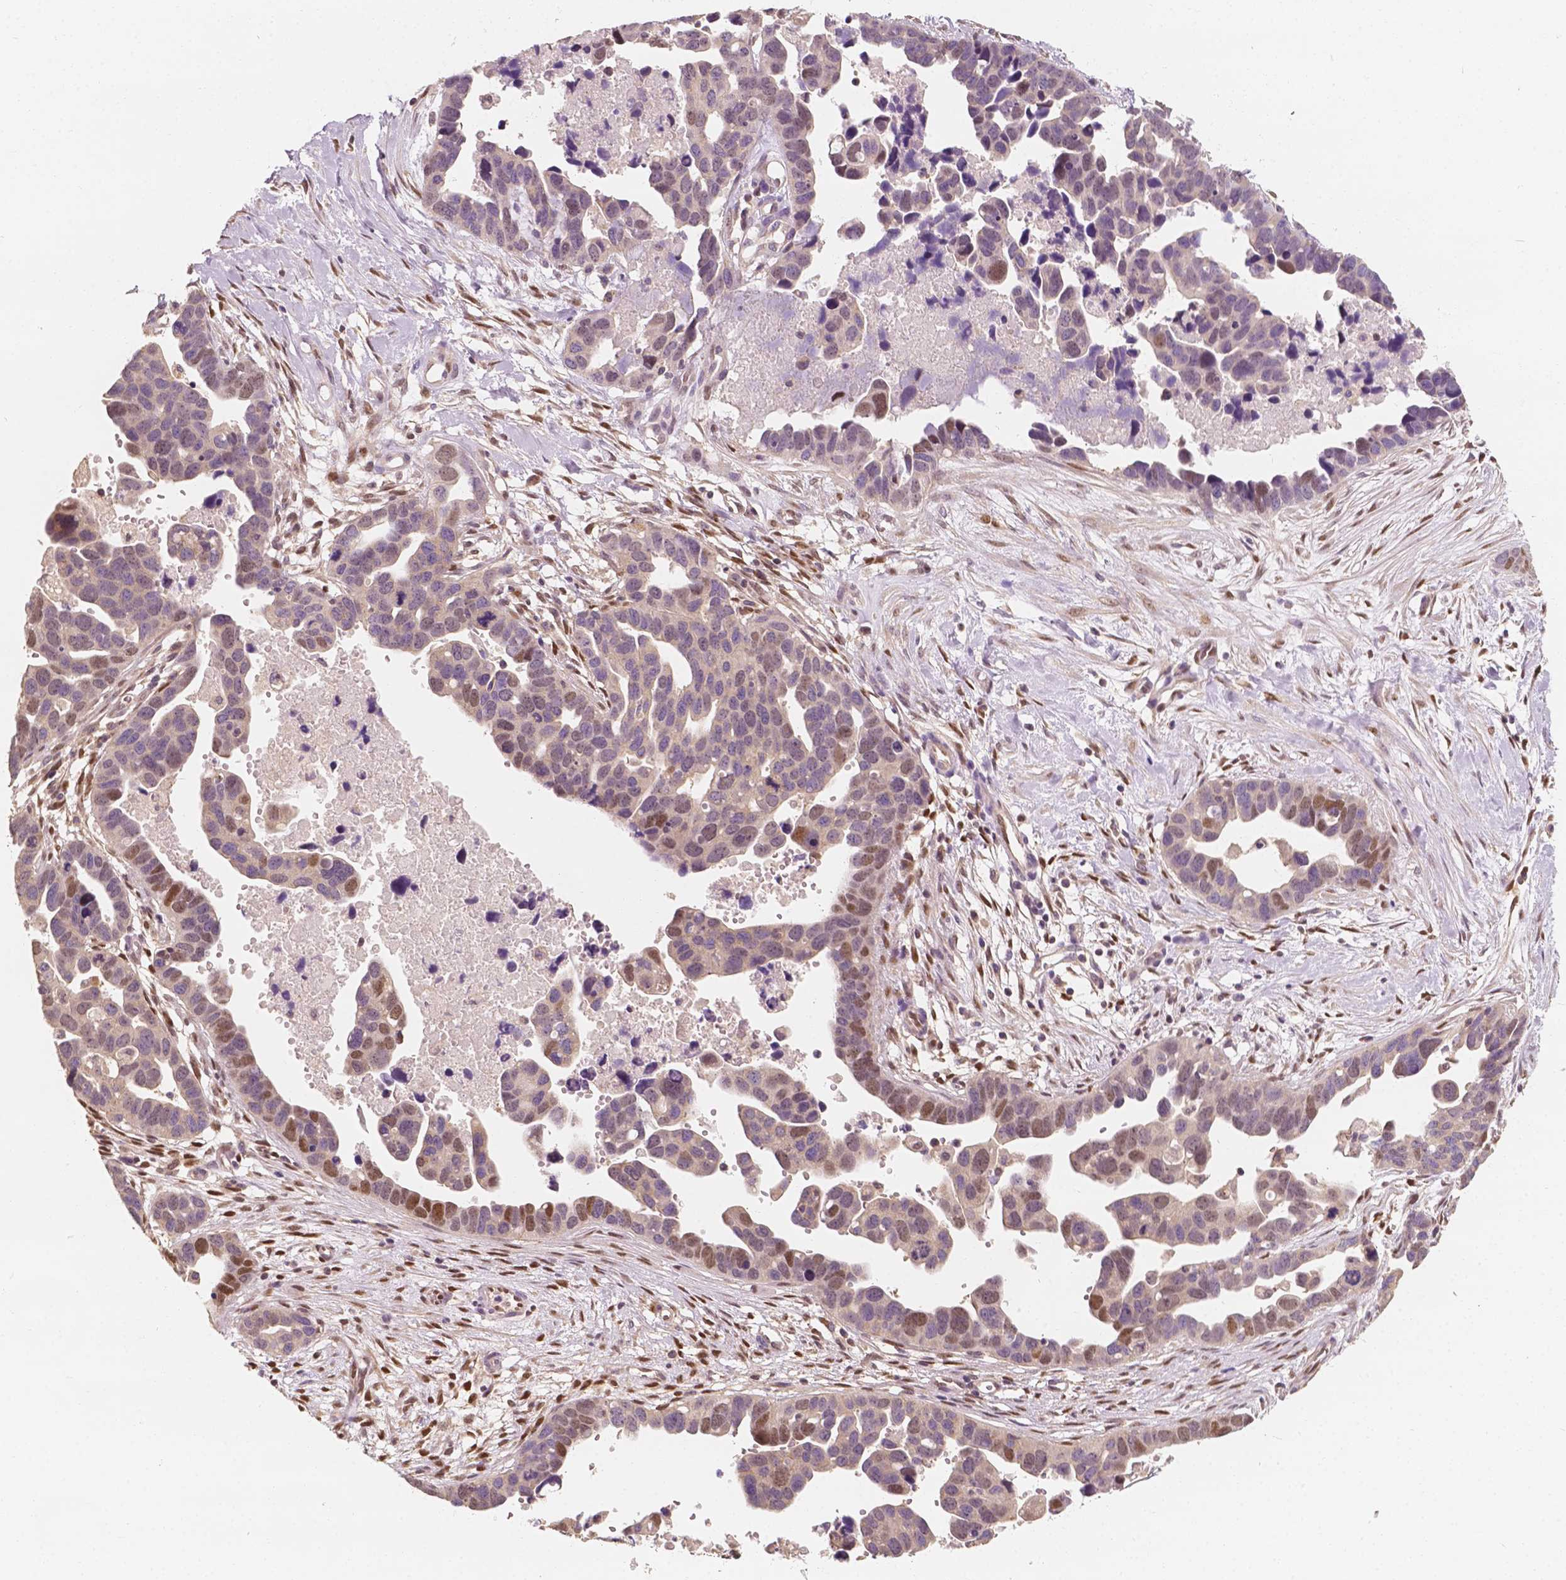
{"staining": {"intensity": "moderate", "quantity": "<25%", "location": "nuclear"}, "tissue": "ovarian cancer", "cell_type": "Tumor cells", "image_type": "cancer", "snomed": [{"axis": "morphology", "description": "Cystadenocarcinoma, serous, NOS"}, {"axis": "topography", "description": "Ovary"}], "caption": "A micrograph of human ovarian cancer (serous cystadenocarcinoma) stained for a protein reveals moderate nuclear brown staining in tumor cells.", "gene": "TBC1D17", "patient": {"sex": "female", "age": 54}}